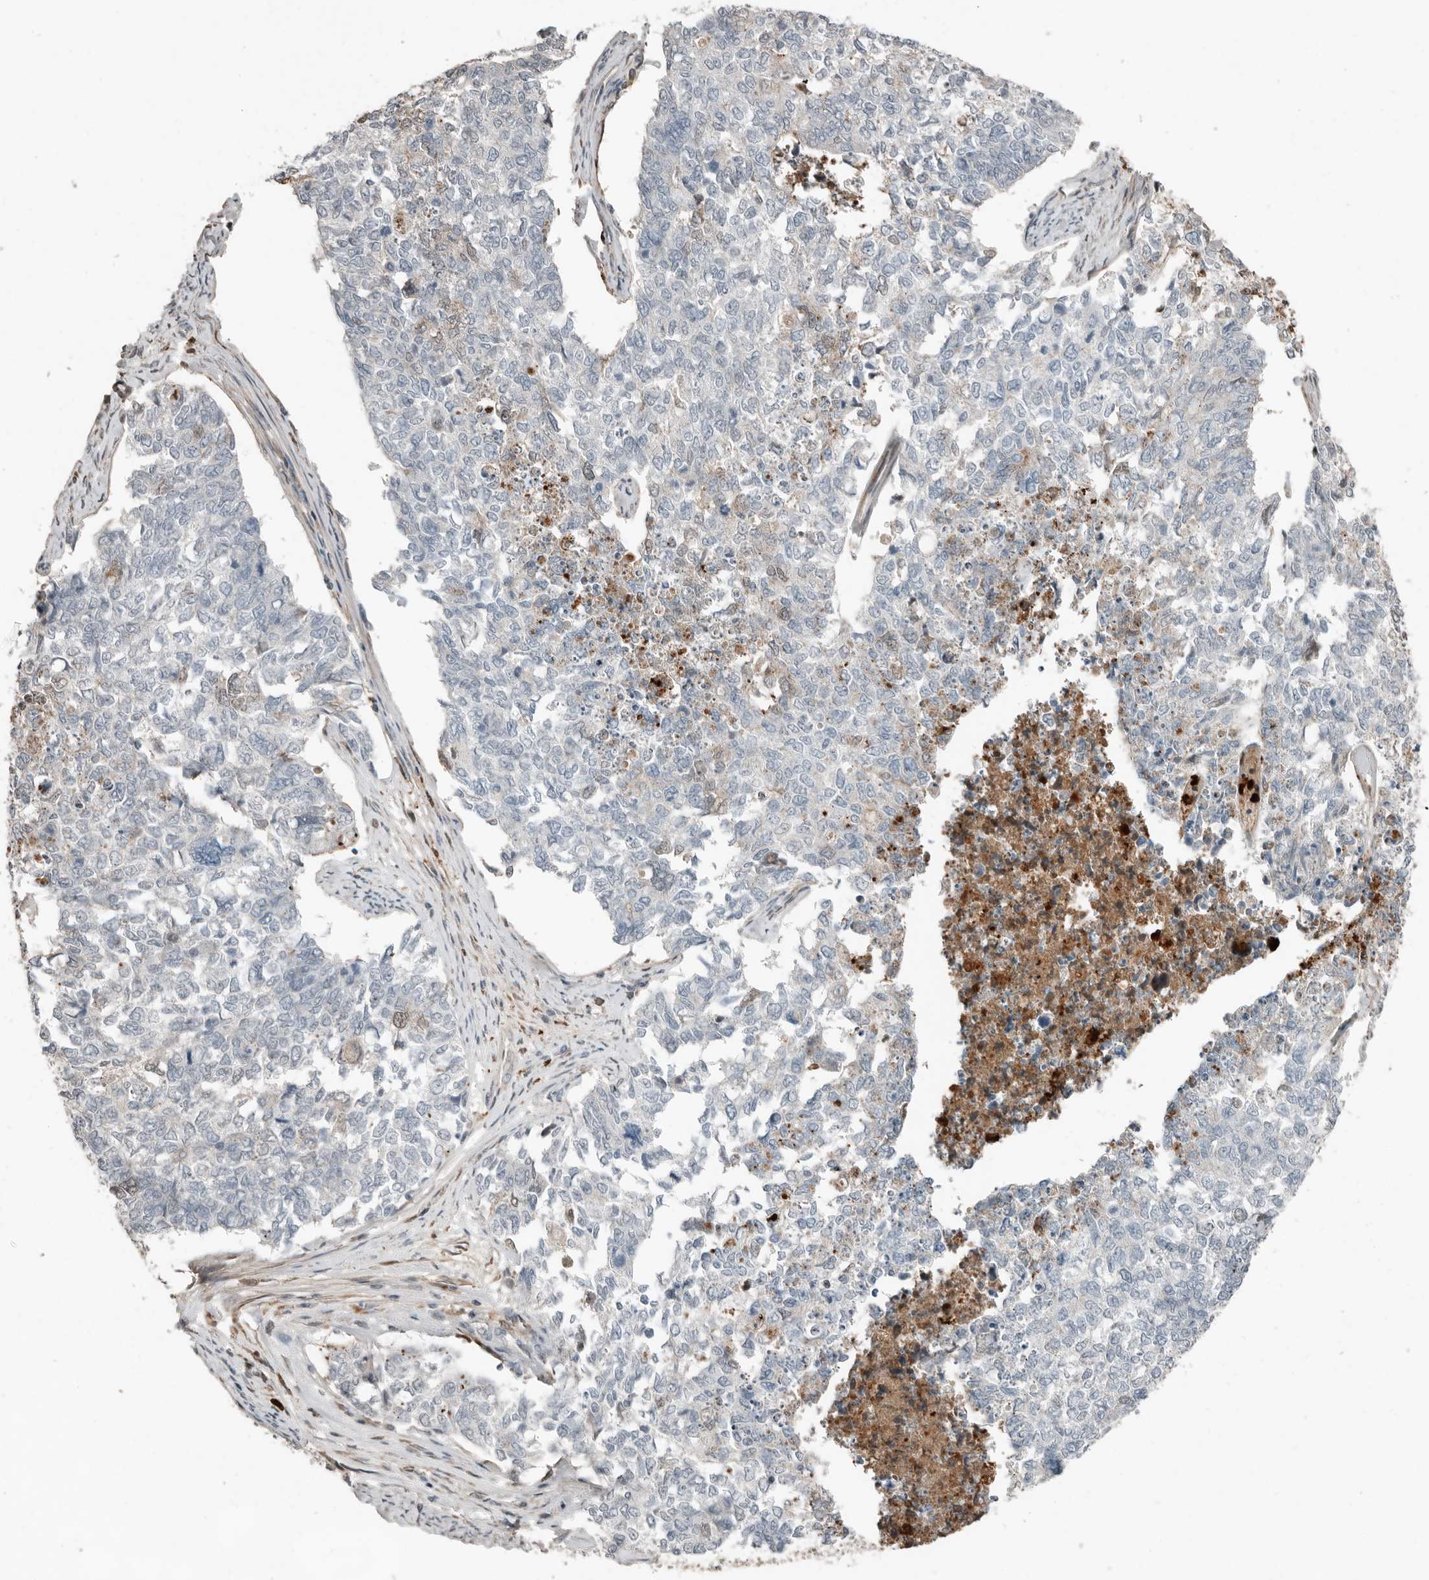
{"staining": {"intensity": "negative", "quantity": "none", "location": "none"}, "tissue": "cervical cancer", "cell_type": "Tumor cells", "image_type": "cancer", "snomed": [{"axis": "morphology", "description": "Squamous cell carcinoma, NOS"}, {"axis": "topography", "description": "Cervix"}], "caption": "There is no significant expression in tumor cells of cervical cancer. Nuclei are stained in blue.", "gene": "KLHL38", "patient": {"sex": "female", "age": 63}}